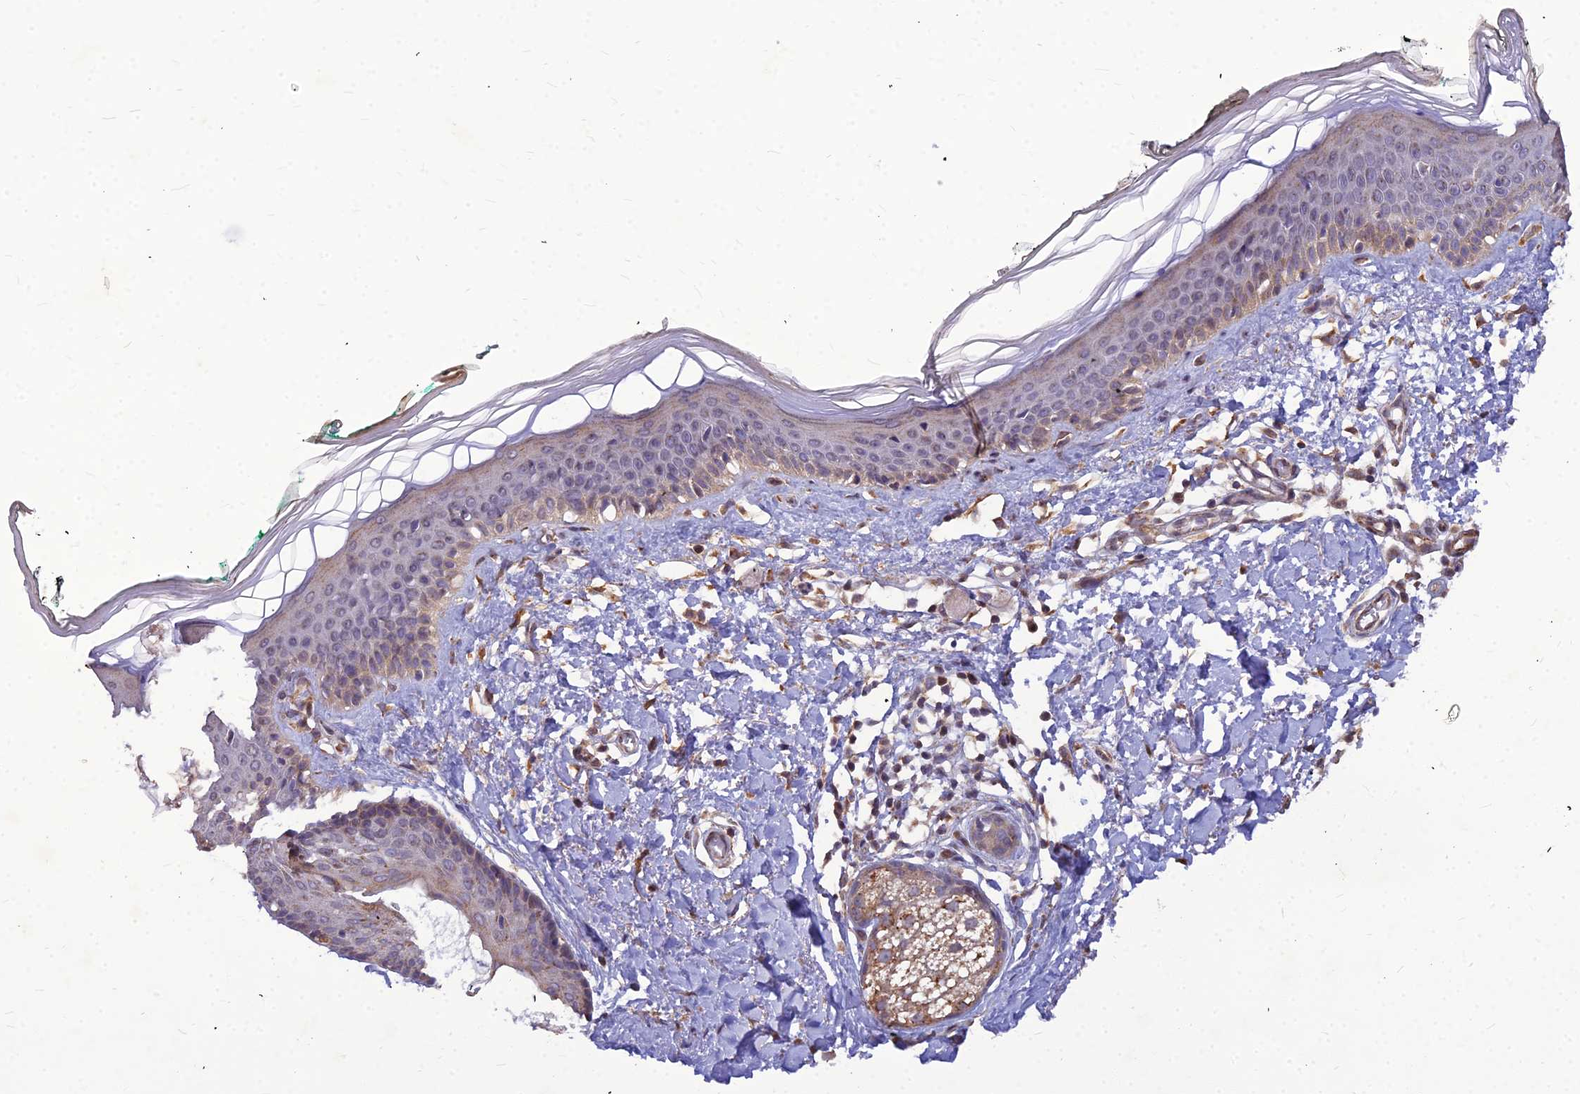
{"staining": {"intensity": "moderate", "quantity": ">75%", "location": "cytoplasmic/membranous"}, "tissue": "skin", "cell_type": "Fibroblasts", "image_type": "normal", "snomed": [{"axis": "morphology", "description": "Normal tissue, NOS"}, {"axis": "topography", "description": "Skin"}], "caption": "IHC of unremarkable human skin displays medium levels of moderate cytoplasmic/membranous staining in about >75% of fibroblasts. Nuclei are stained in blue.", "gene": "LEKR1", "patient": {"sex": "male", "age": 62}}